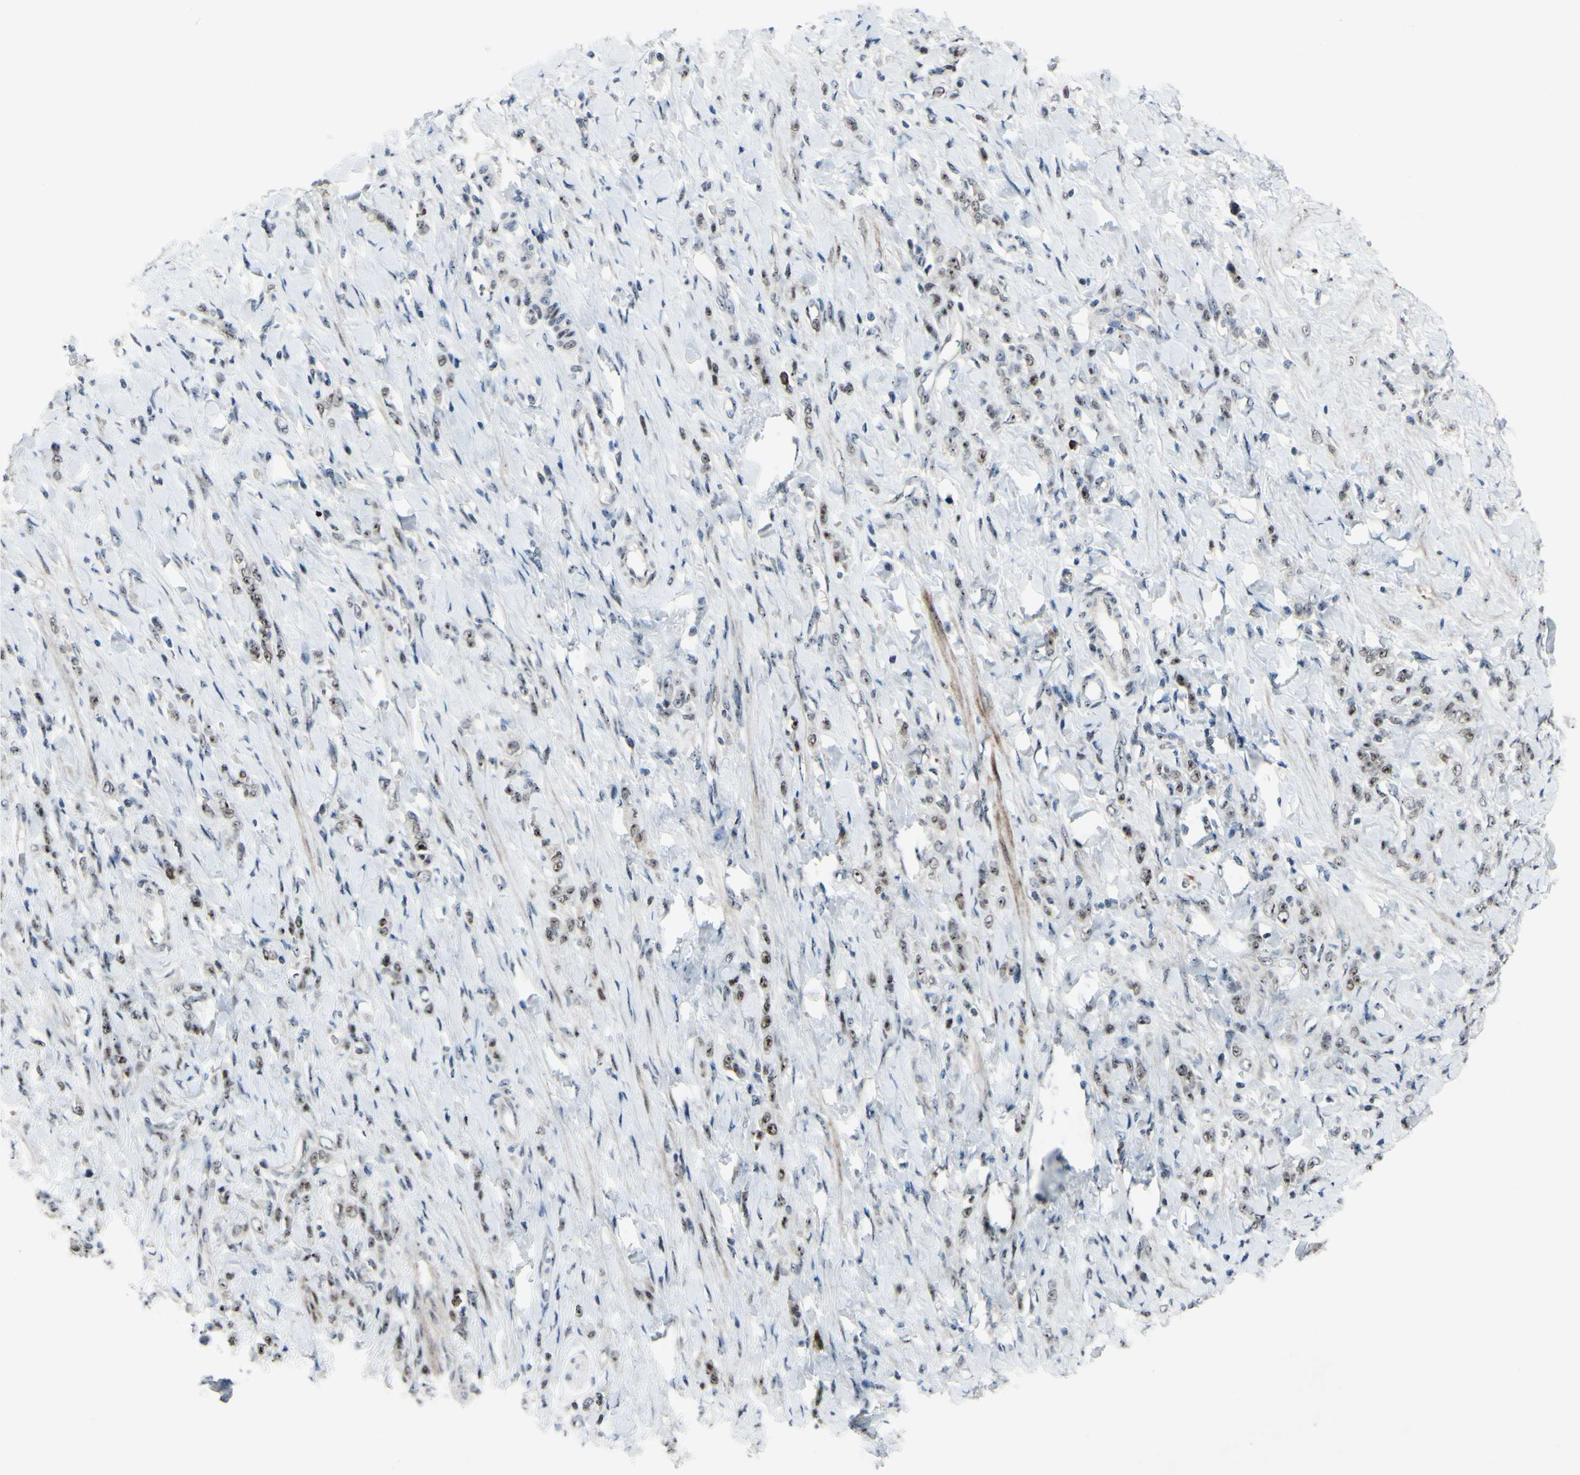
{"staining": {"intensity": "weak", "quantity": ">75%", "location": "nuclear"}, "tissue": "stomach cancer", "cell_type": "Tumor cells", "image_type": "cancer", "snomed": [{"axis": "morphology", "description": "Adenocarcinoma, NOS"}, {"axis": "topography", "description": "Stomach"}], "caption": "An immunohistochemistry (IHC) photomicrograph of neoplastic tissue is shown. Protein staining in brown labels weak nuclear positivity in adenocarcinoma (stomach) within tumor cells.", "gene": "POLR1A", "patient": {"sex": "male", "age": 82}}